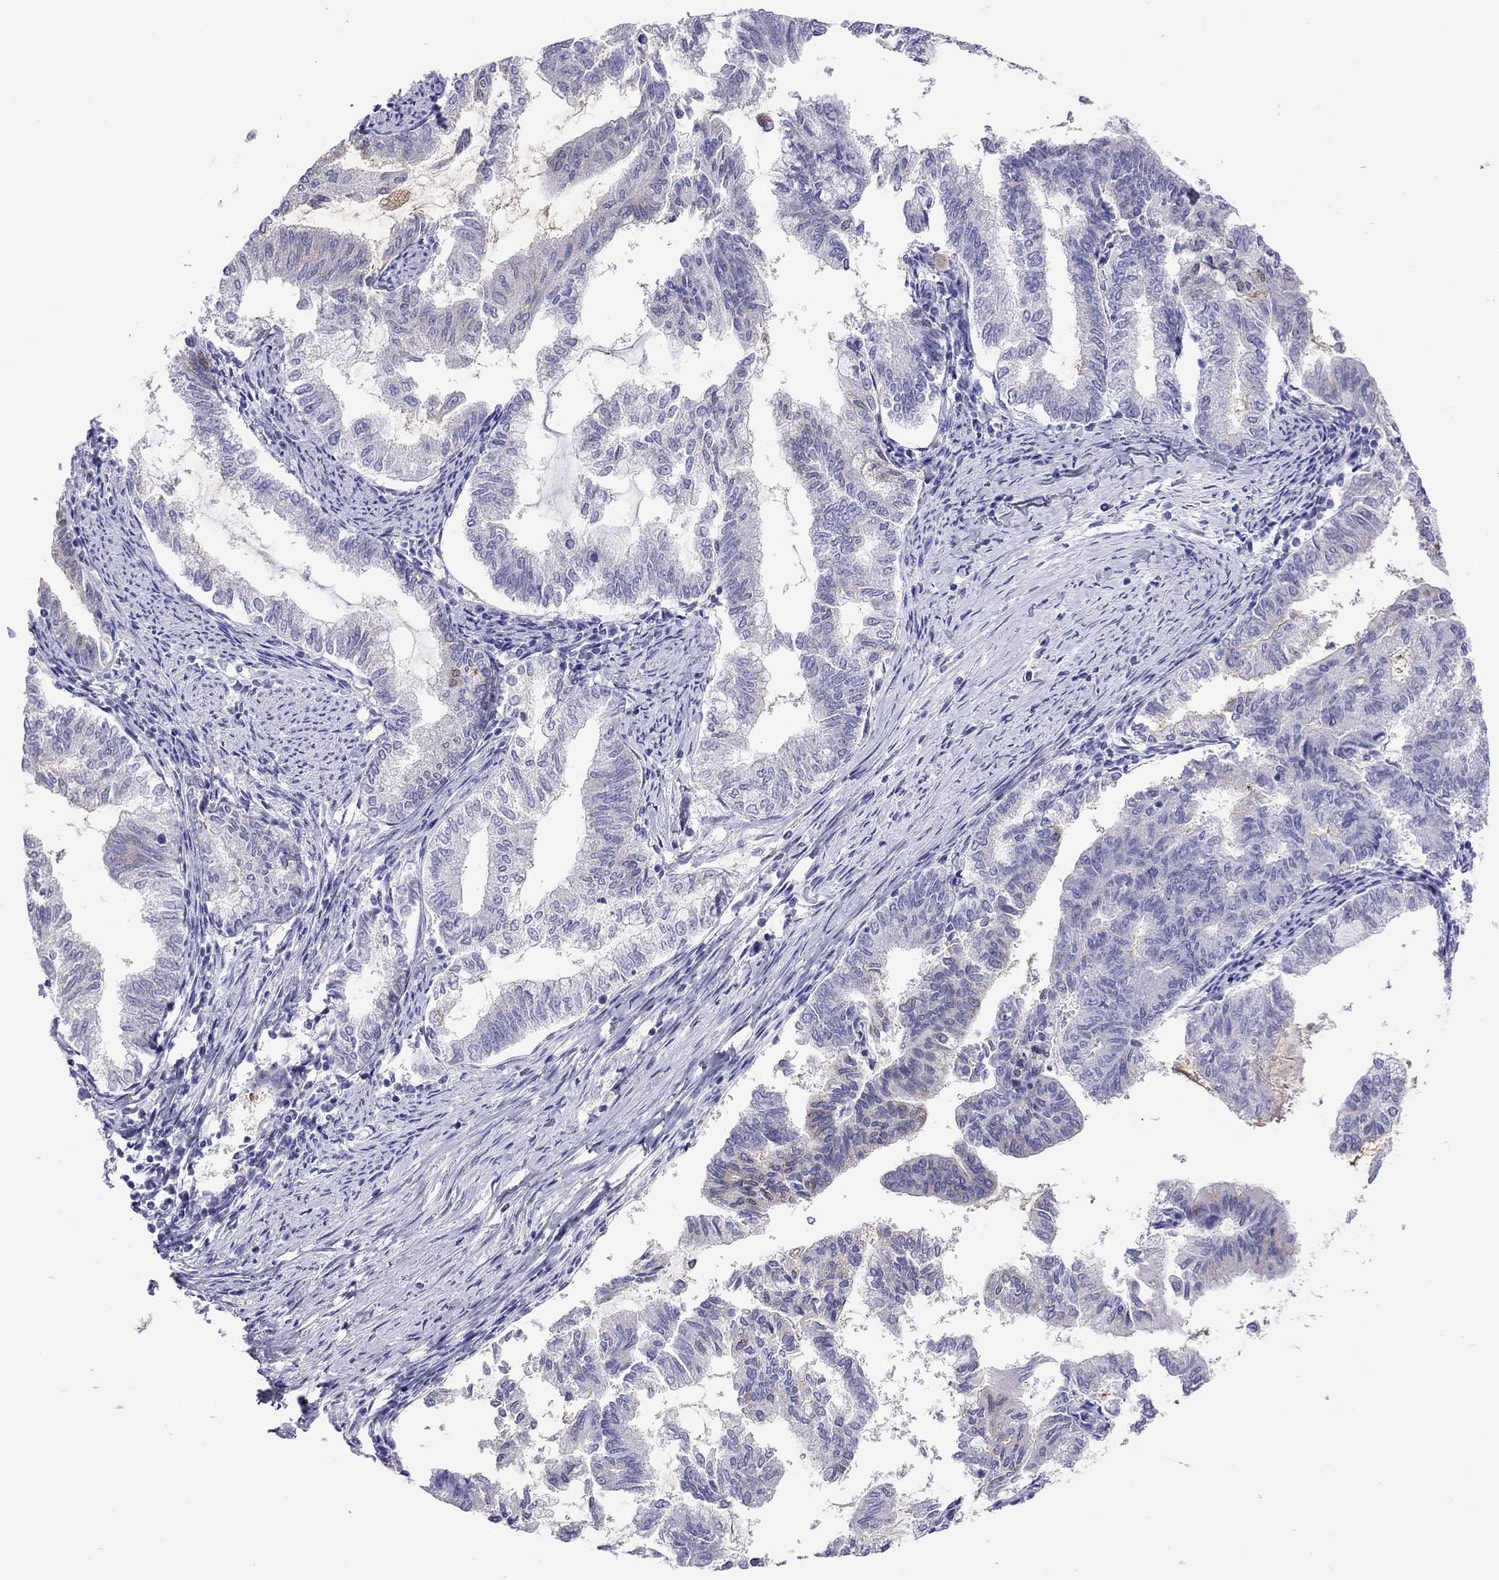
{"staining": {"intensity": "negative", "quantity": "none", "location": "none"}, "tissue": "endometrial cancer", "cell_type": "Tumor cells", "image_type": "cancer", "snomed": [{"axis": "morphology", "description": "Adenocarcinoma, NOS"}, {"axis": "topography", "description": "Endometrium"}], "caption": "A micrograph of endometrial adenocarcinoma stained for a protein demonstrates no brown staining in tumor cells.", "gene": "SLC46A2", "patient": {"sex": "female", "age": 79}}